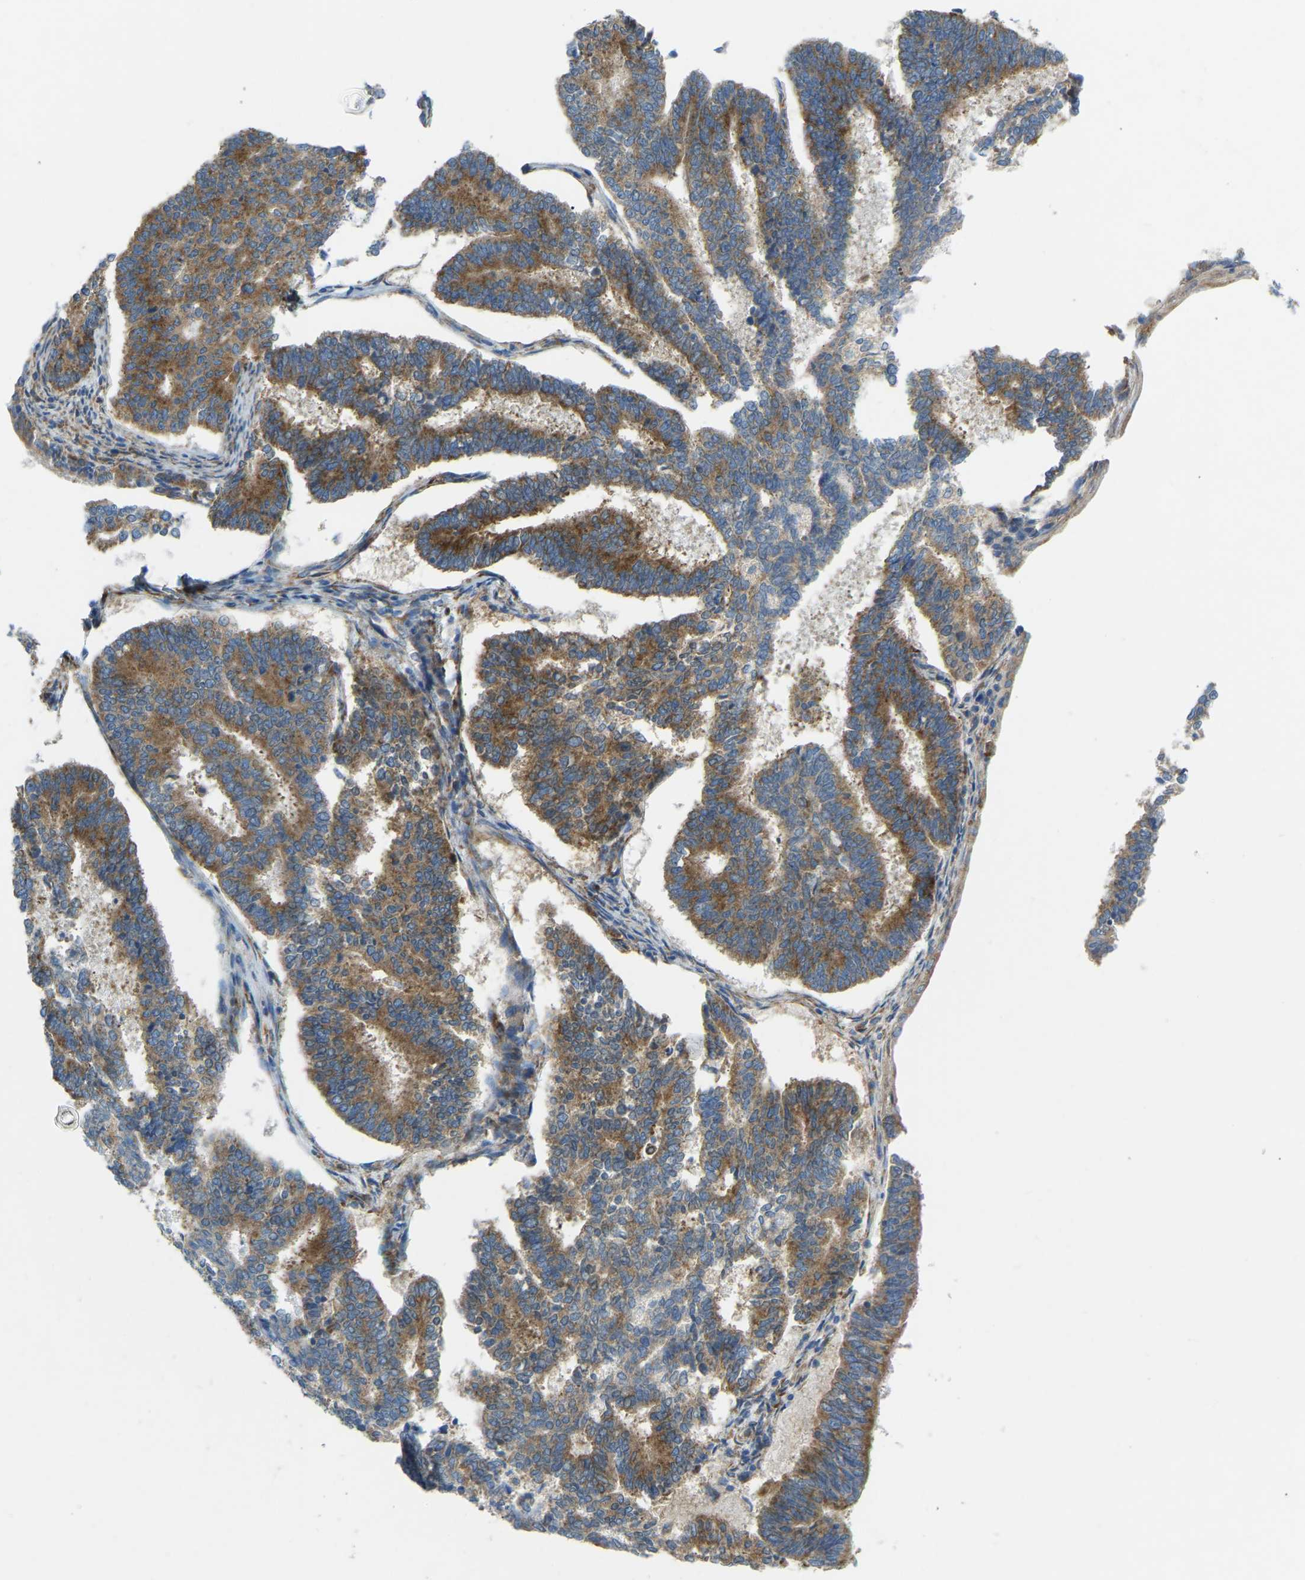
{"staining": {"intensity": "moderate", "quantity": ">75%", "location": "cytoplasmic/membranous"}, "tissue": "endometrial cancer", "cell_type": "Tumor cells", "image_type": "cancer", "snomed": [{"axis": "morphology", "description": "Adenocarcinoma, NOS"}, {"axis": "topography", "description": "Endometrium"}], "caption": "Immunohistochemistry image of neoplastic tissue: endometrial adenocarcinoma stained using immunohistochemistry shows medium levels of moderate protein expression localized specifically in the cytoplasmic/membranous of tumor cells, appearing as a cytoplasmic/membranous brown color.", "gene": "SND1", "patient": {"sex": "female", "age": 70}}